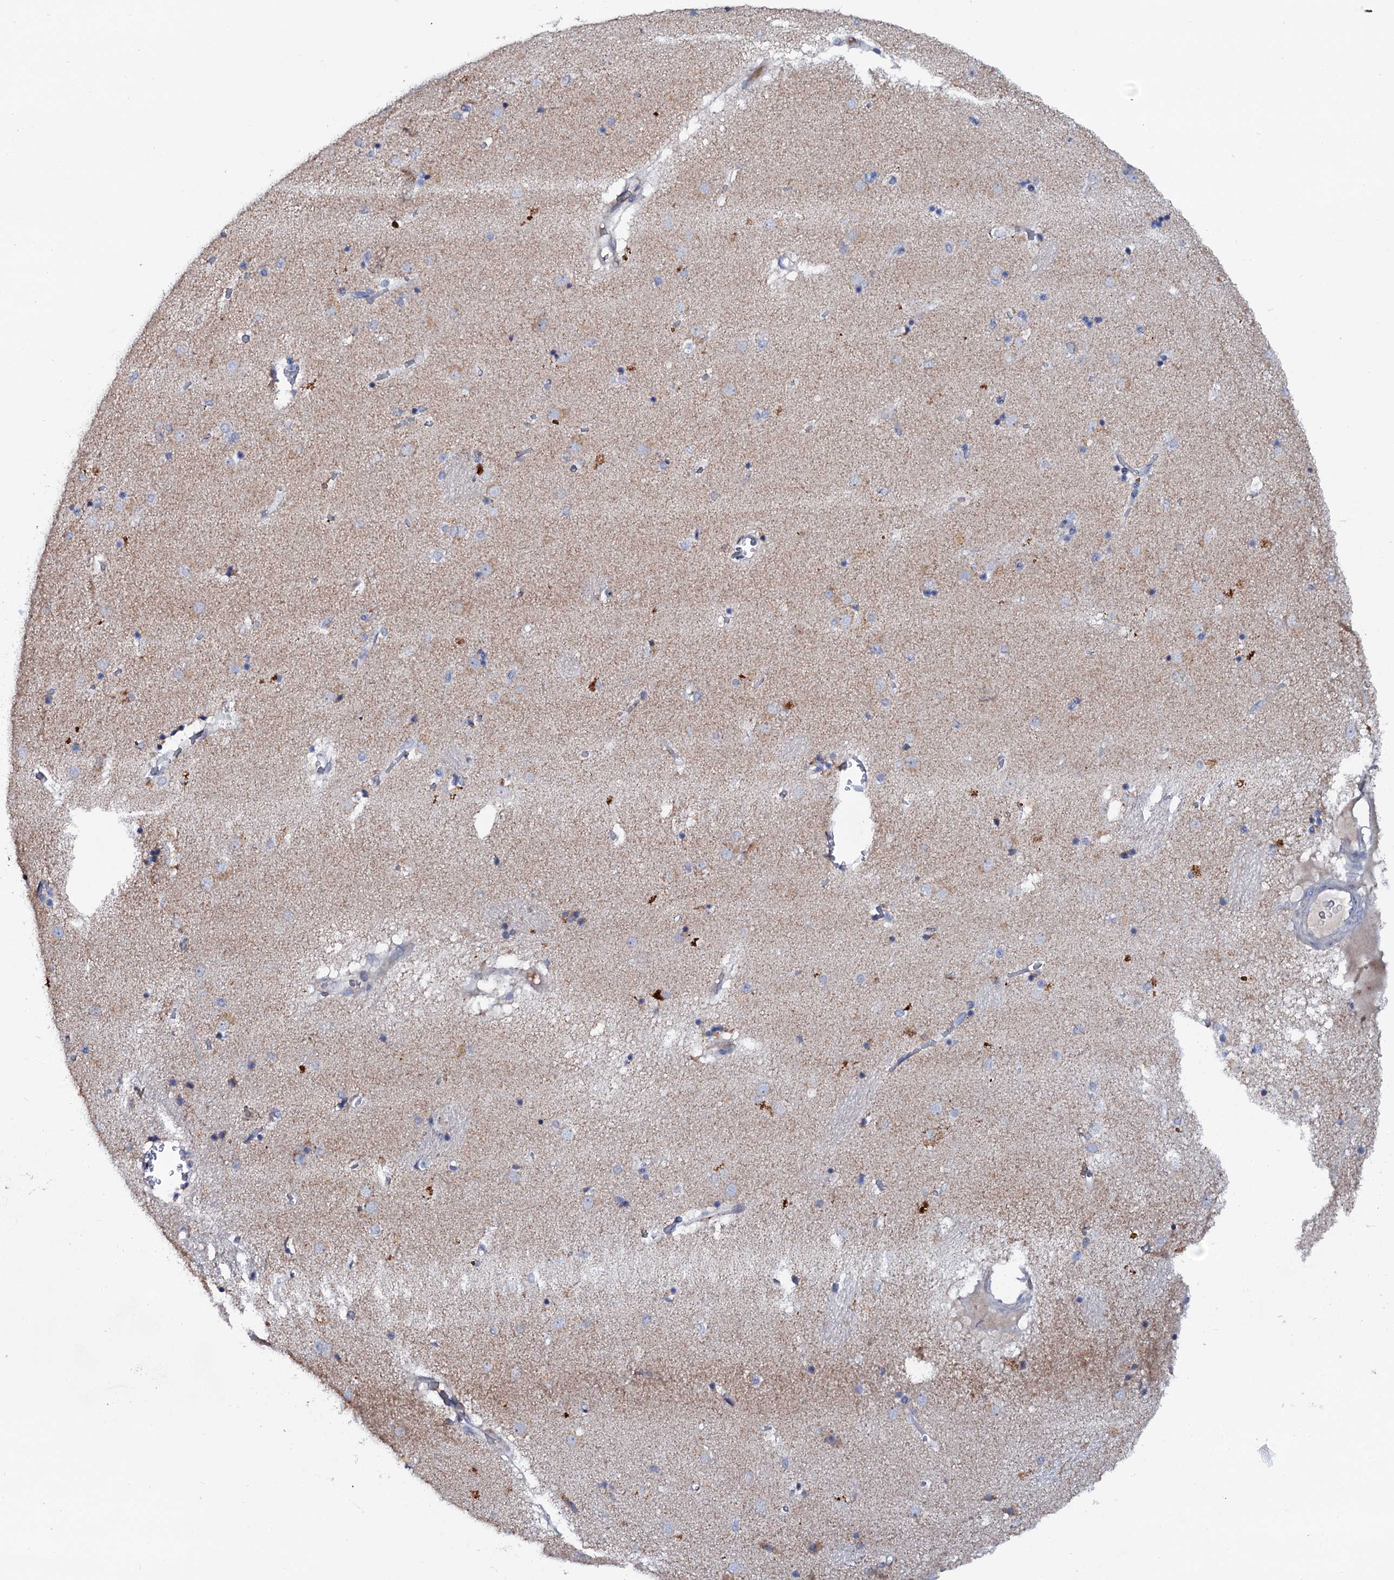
{"staining": {"intensity": "negative", "quantity": "none", "location": "none"}, "tissue": "caudate", "cell_type": "Glial cells", "image_type": "normal", "snomed": [{"axis": "morphology", "description": "Normal tissue, NOS"}, {"axis": "topography", "description": "Lateral ventricle wall"}], "caption": "High magnification brightfield microscopy of benign caudate stained with DAB (3,3'-diaminobenzidine) (brown) and counterstained with hematoxylin (blue): glial cells show no significant expression.", "gene": "MRPL48", "patient": {"sex": "male", "age": 70}}